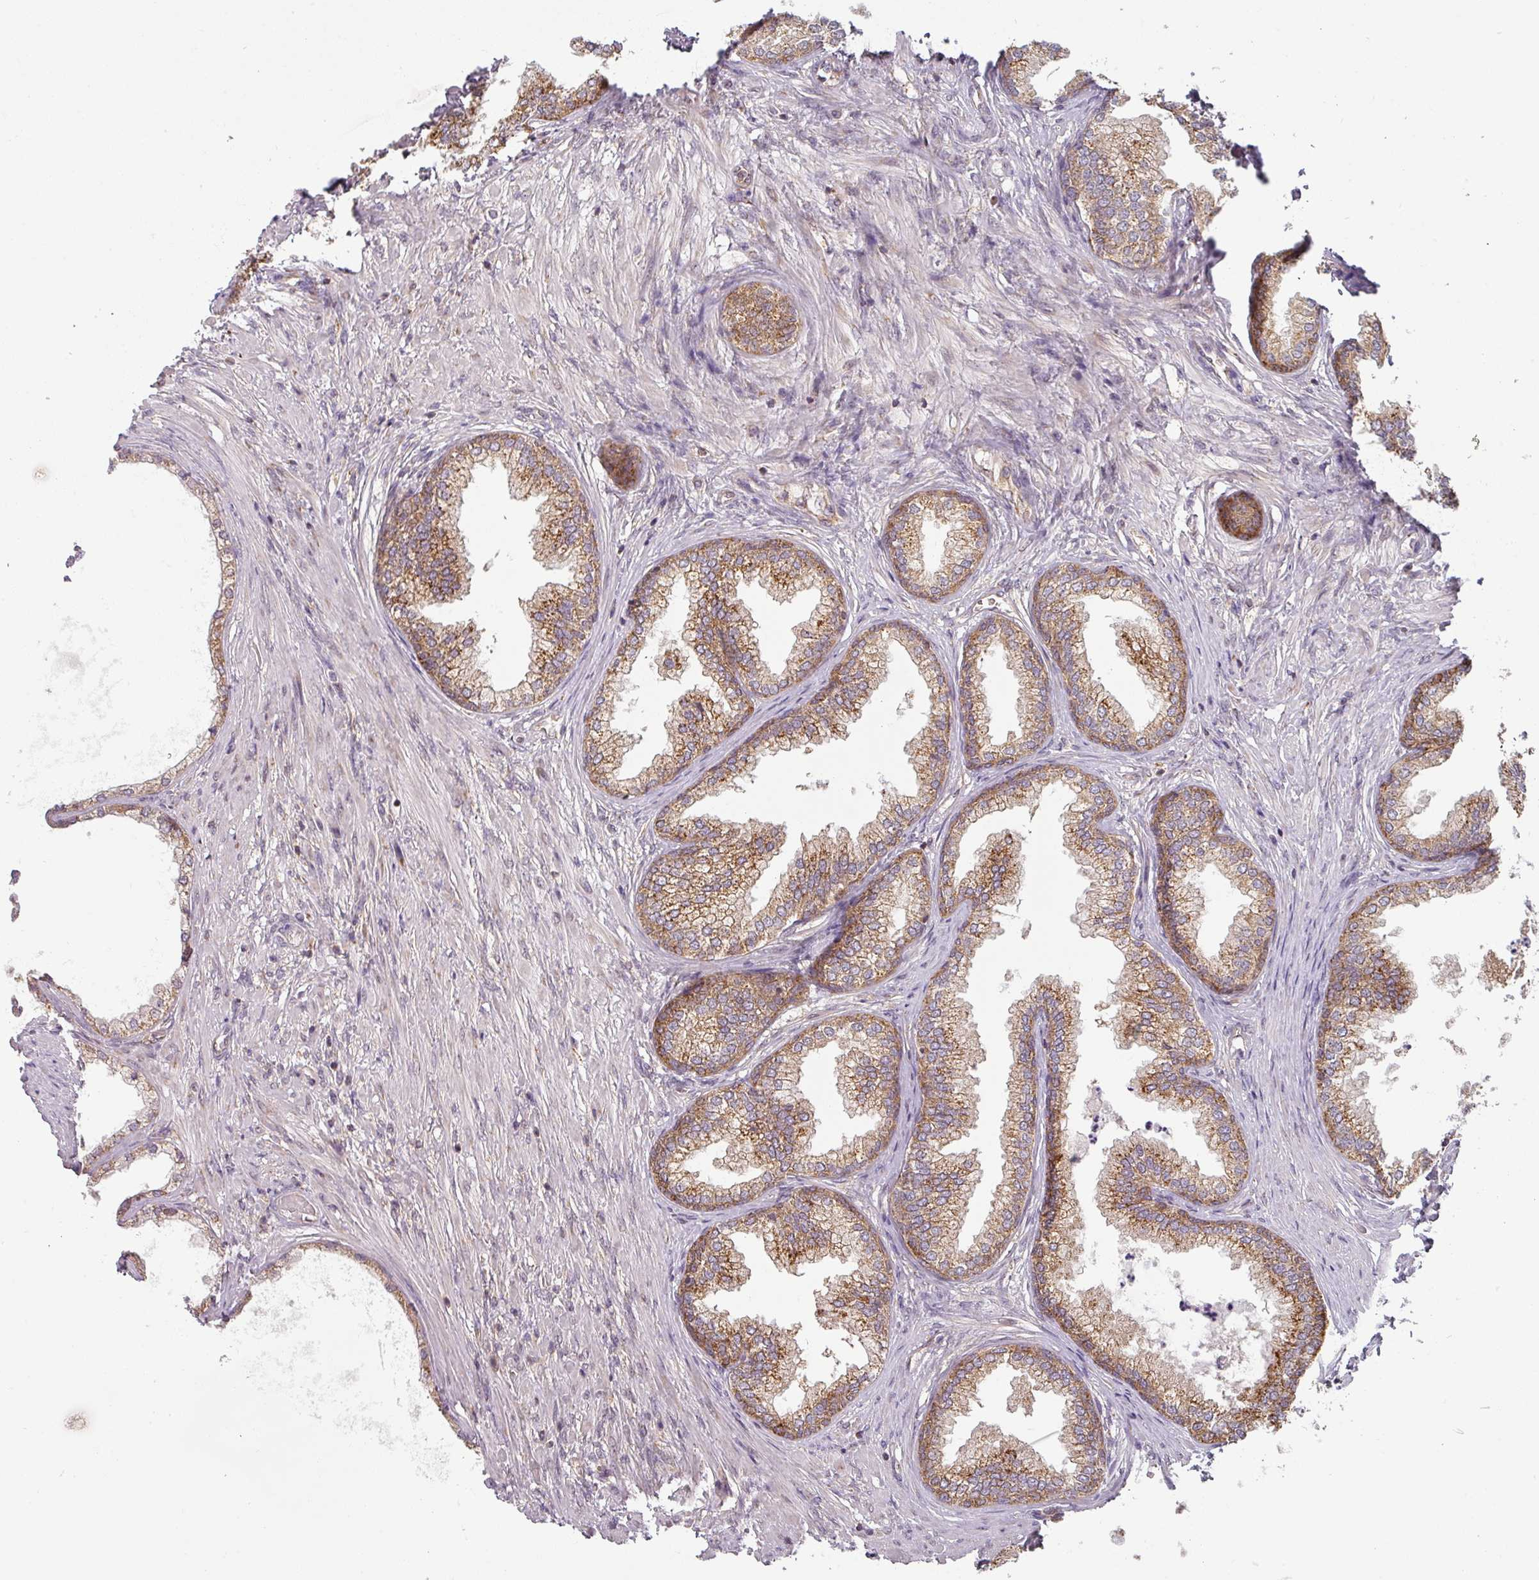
{"staining": {"intensity": "moderate", "quantity": ">75%", "location": "cytoplasmic/membranous"}, "tissue": "prostate", "cell_type": "Glandular cells", "image_type": "normal", "snomed": [{"axis": "morphology", "description": "Normal tissue, NOS"}, {"axis": "topography", "description": "Prostate"}], "caption": "Immunohistochemistry (IHC) histopathology image of benign prostate stained for a protein (brown), which exhibits medium levels of moderate cytoplasmic/membranous expression in approximately >75% of glandular cells.", "gene": "MRPS16", "patient": {"sex": "male", "age": 76}}